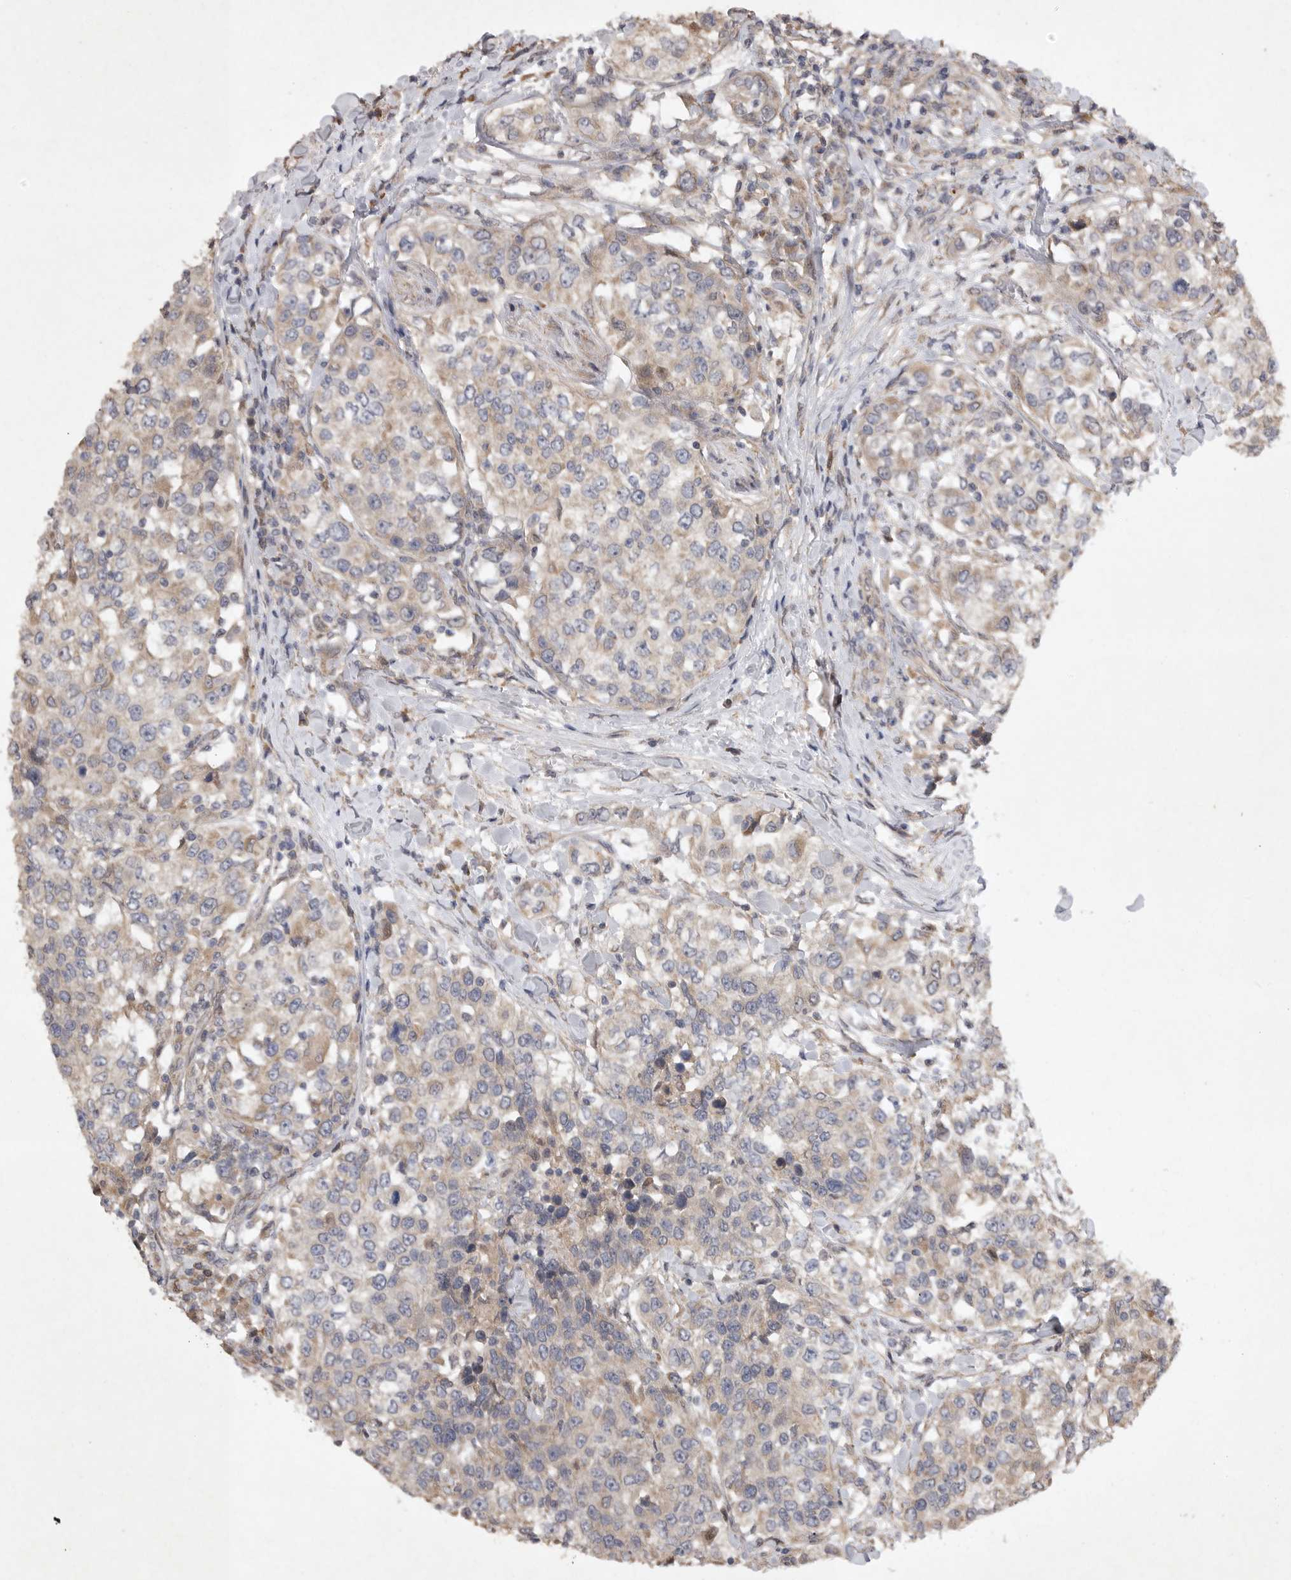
{"staining": {"intensity": "weak", "quantity": ">75%", "location": "cytoplasmic/membranous"}, "tissue": "urothelial cancer", "cell_type": "Tumor cells", "image_type": "cancer", "snomed": [{"axis": "morphology", "description": "Urothelial carcinoma, High grade"}, {"axis": "topography", "description": "Urinary bladder"}], "caption": "About >75% of tumor cells in urothelial cancer reveal weak cytoplasmic/membranous protein expression as visualized by brown immunohistochemical staining.", "gene": "EDEM3", "patient": {"sex": "female", "age": 80}}